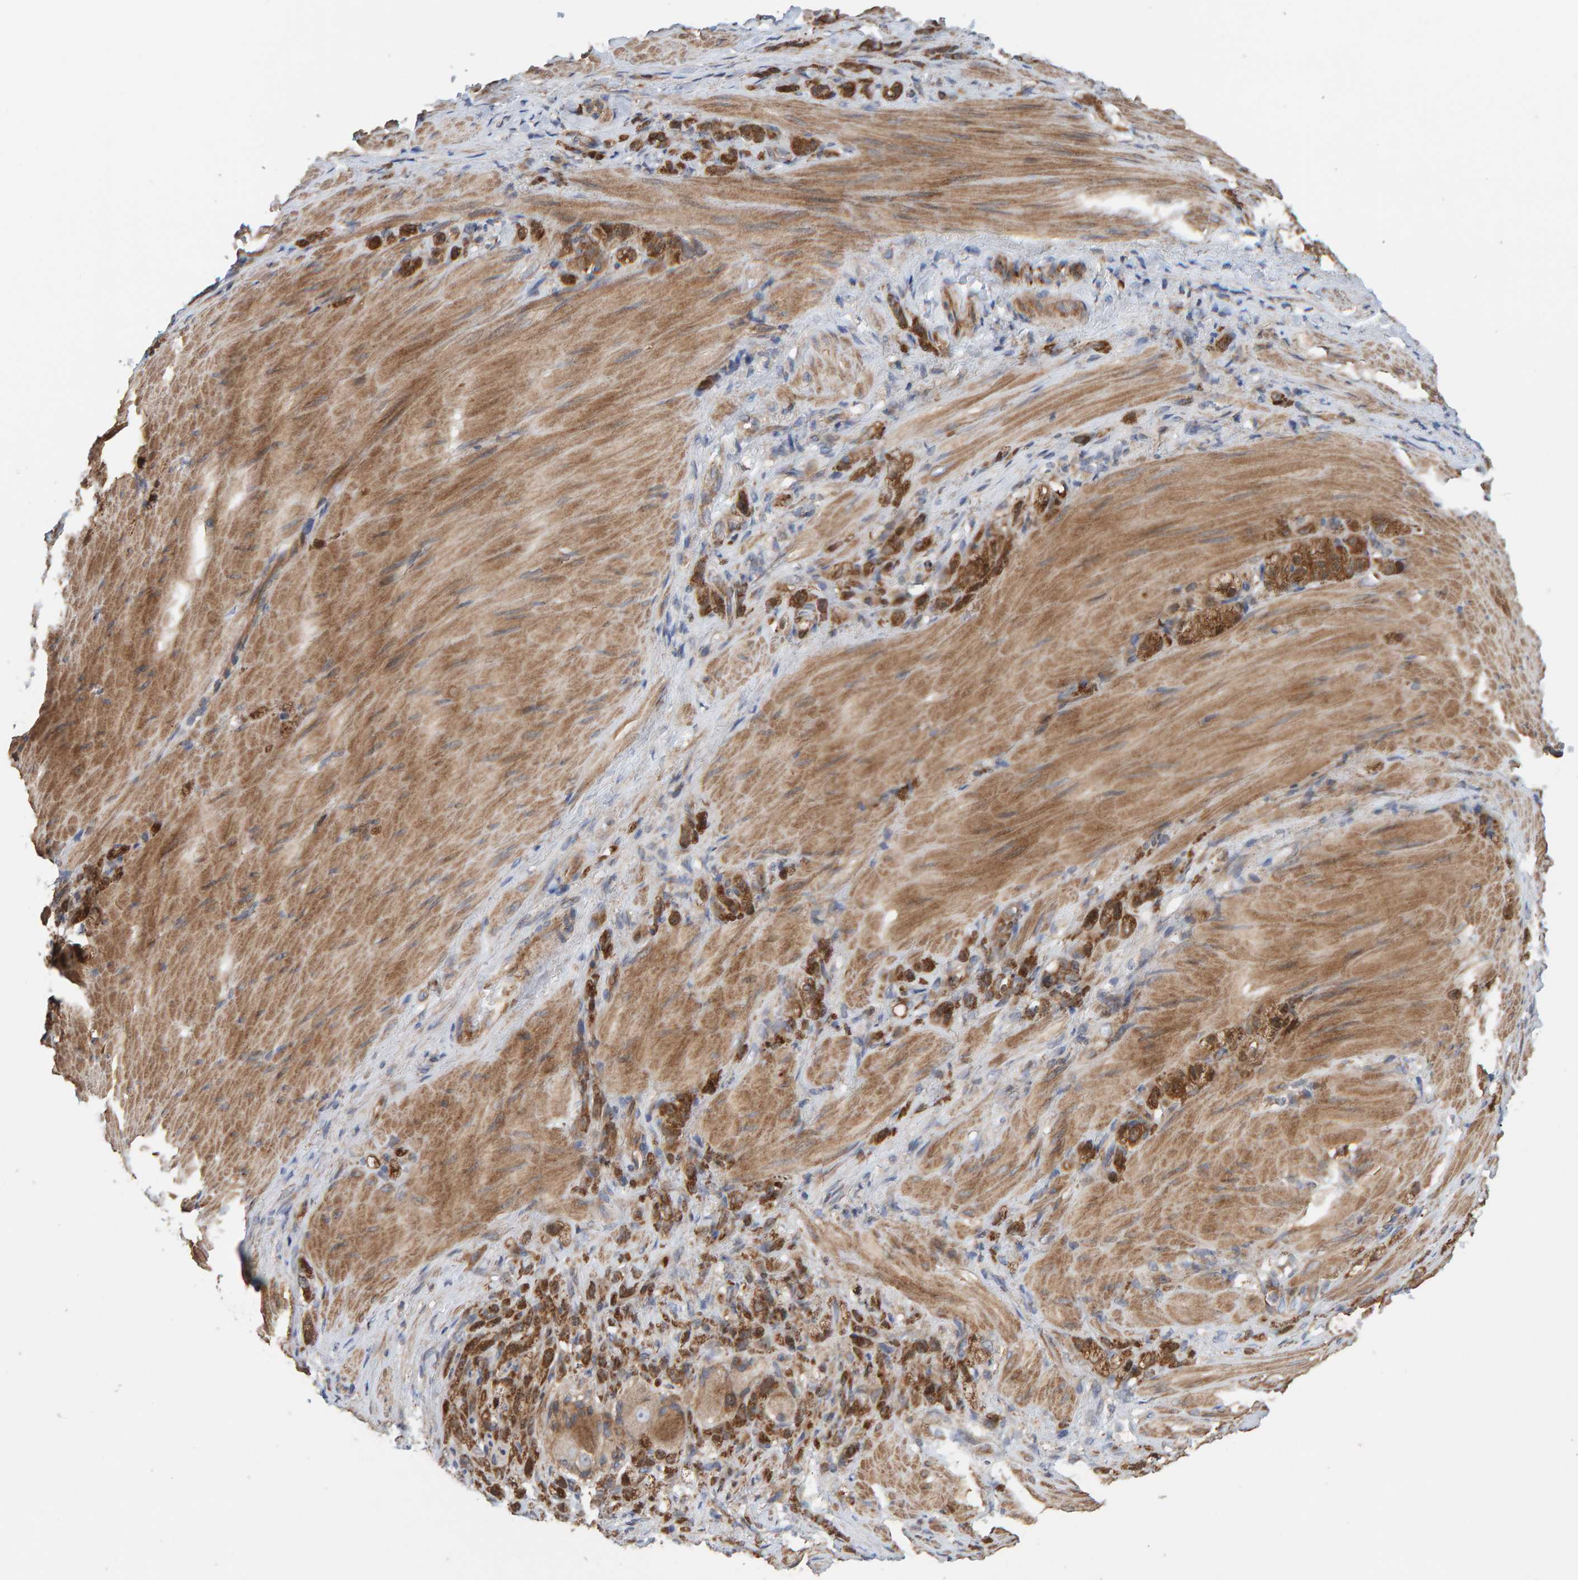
{"staining": {"intensity": "strong", "quantity": ">75%", "location": "cytoplasmic/membranous"}, "tissue": "stomach cancer", "cell_type": "Tumor cells", "image_type": "cancer", "snomed": [{"axis": "morphology", "description": "Normal tissue, NOS"}, {"axis": "morphology", "description": "Adenocarcinoma, NOS"}, {"axis": "topography", "description": "Stomach"}], "caption": "Tumor cells reveal high levels of strong cytoplasmic/membranous staining in approximately >75% of cells in stomach adenocarcinoma.", "gene": "KIAA0753", "patient": {"sex": "male", "age": 82}}